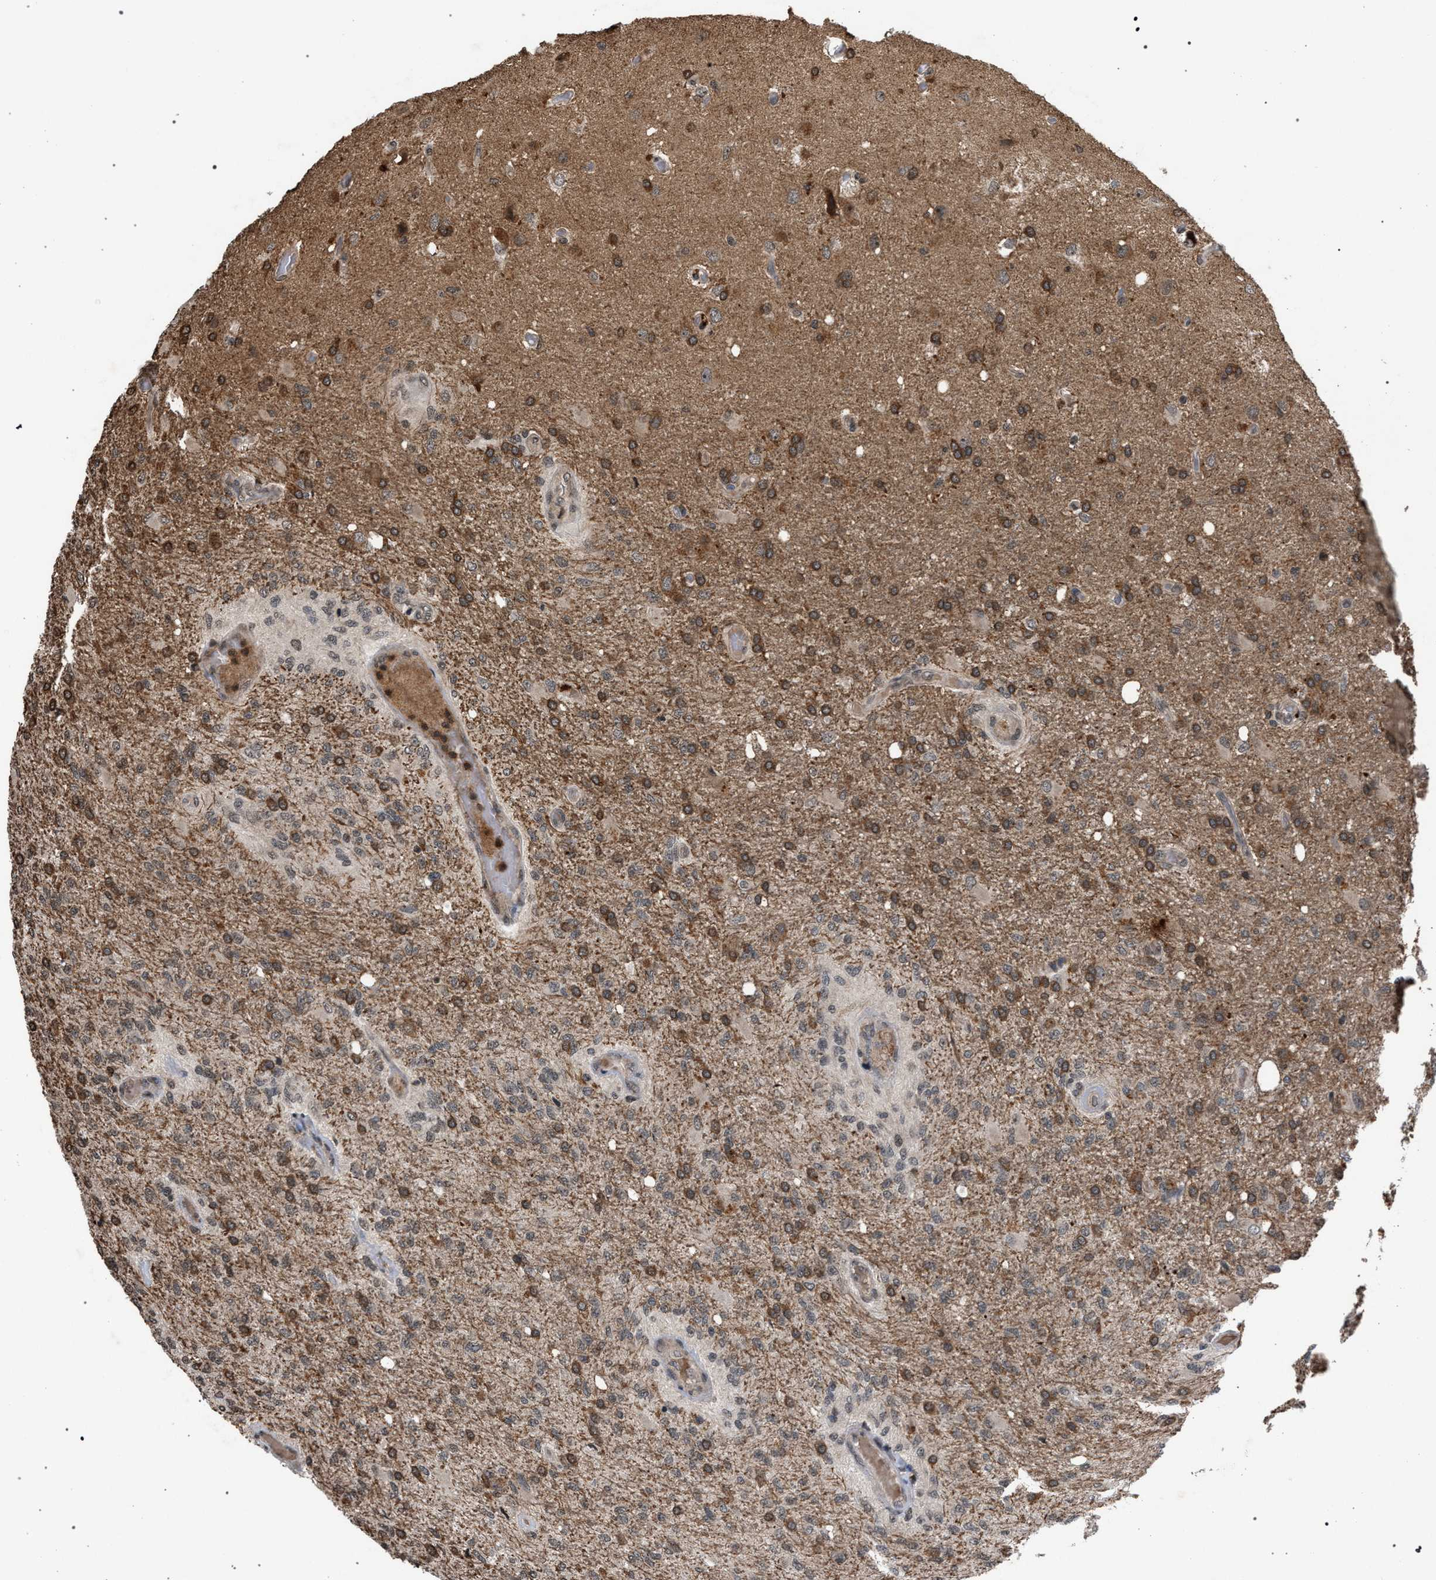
{"staining": {"intensity": "moderate", "quantity": ">75%", "location": "cytoplasmic/membranous"}, "tissue": "glioma", "cell_type": "Tumor cells", "image_type": "cancer", "snomed": [{"axis": "morphology", "description": "Normal tissue, NOS"}, {"axis": "morphology", "description": "Glioma, malignant, High grade"}, {"axis": "topography", "description": "Cerebral cortex"}], "caption": "Protein expression analysis of human glioma reveals moderate cytoplasmic/membranous staining in about >75% of tumor cells. The staining is performed using DAB brown chromogen to label protein expression. The nuclei are counter-stained blue using hematoxylin.", "gene": "IRAK4", "patient": {"sex": "male", "age": 77}}